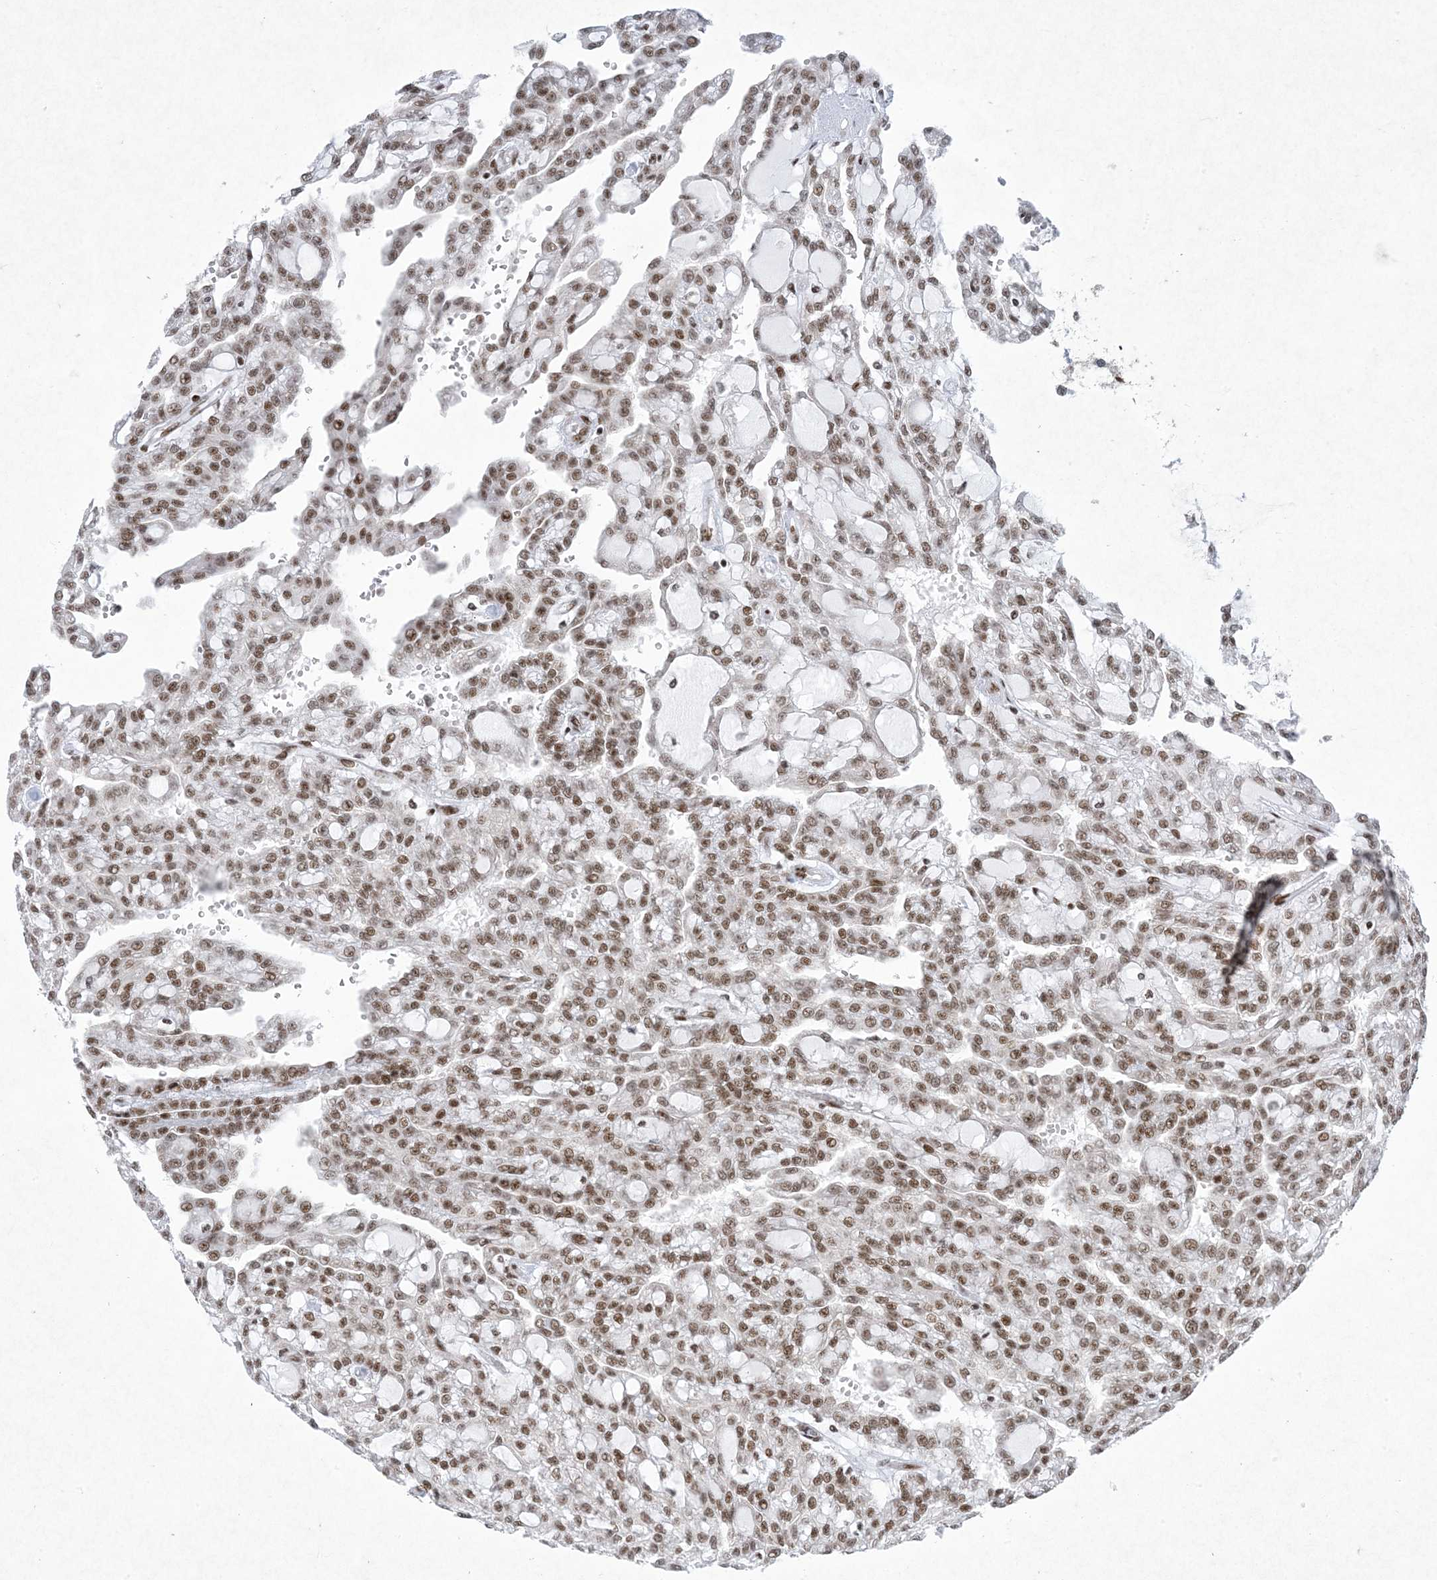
{"staining": {"intensity": "moderate", "quantity": ">75%", "location": "nuclear"}, "tissue": "renal cancer", "cell_type": "Tumor cells", "image_type": "cancer", "snomed": [{"axis": "morphology", "description": "Adenocarcinoma, NOS"}, {"axis": "topography", "description": "Kidney"}], "caption": "High-magnification brightfield microscopy of renal cancer stained with DAB (brown) and counterstained with hematoxylin (blue). tumor cells exhibit moderate nuclear expression is present in approximately>75% of cells. Nuclei are stained in blue.", "gene": "PKNOX2", "patient": {"sex": "male", "age": 63}}